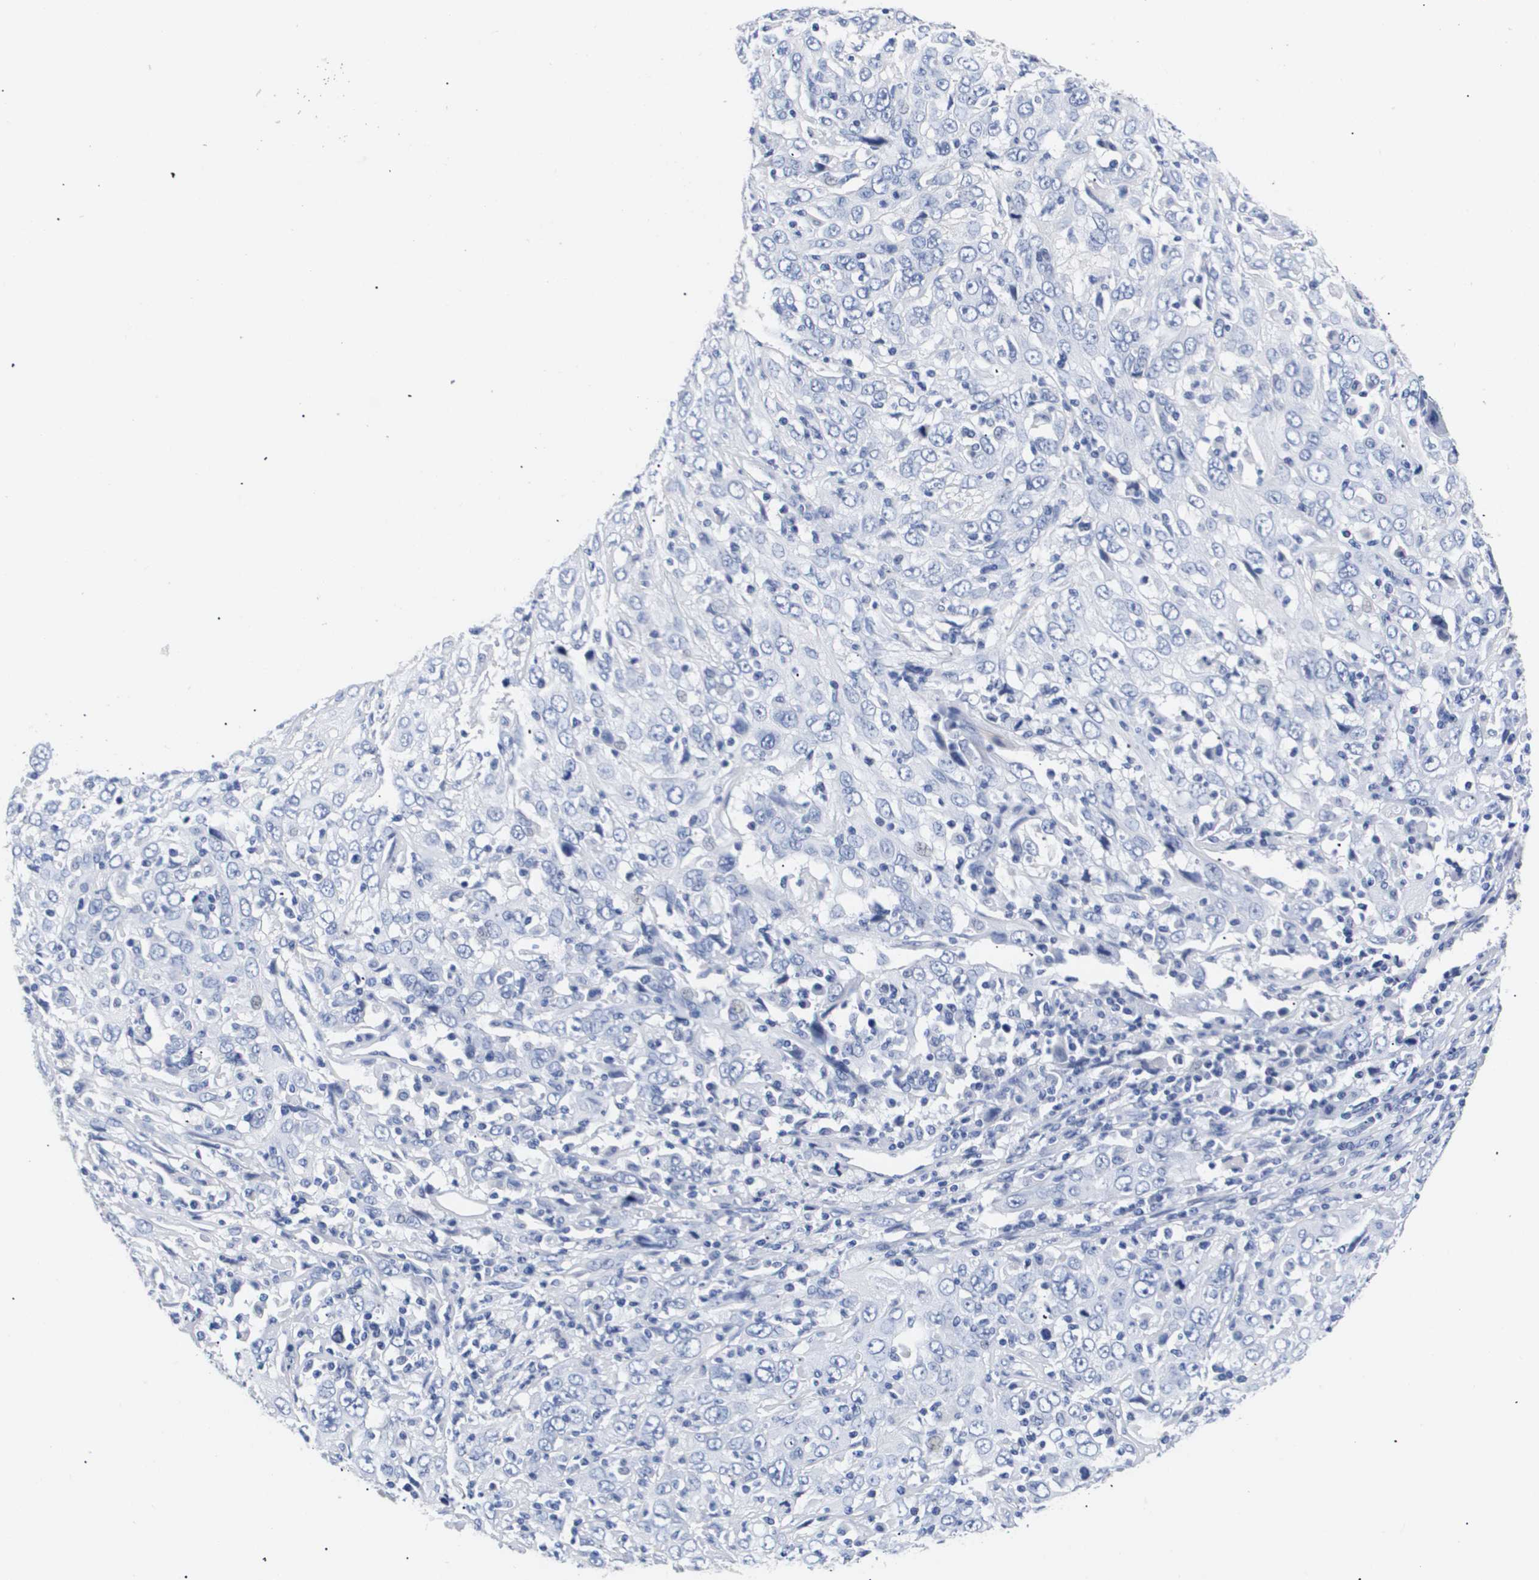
{"staining": {"intensity": "negative", "quantity": "none", "location": "none"}, "tissue": "cervical cancer", "cell_type": "Tumor cells", "image_type": "cancer", "snomed": [{"axis": "morphology", "description": "Squamous cell carcinoma, NOS"}, {"axis": "topography", "description": "Cervix"}], "caption": "This is an immunohistochemistry (IHC) photomicrograph of human cervical cancer. There is no expression in tumor cells.", "gene": "ATP6V0A4", "patient": {"sex": "female", "age": 46}}